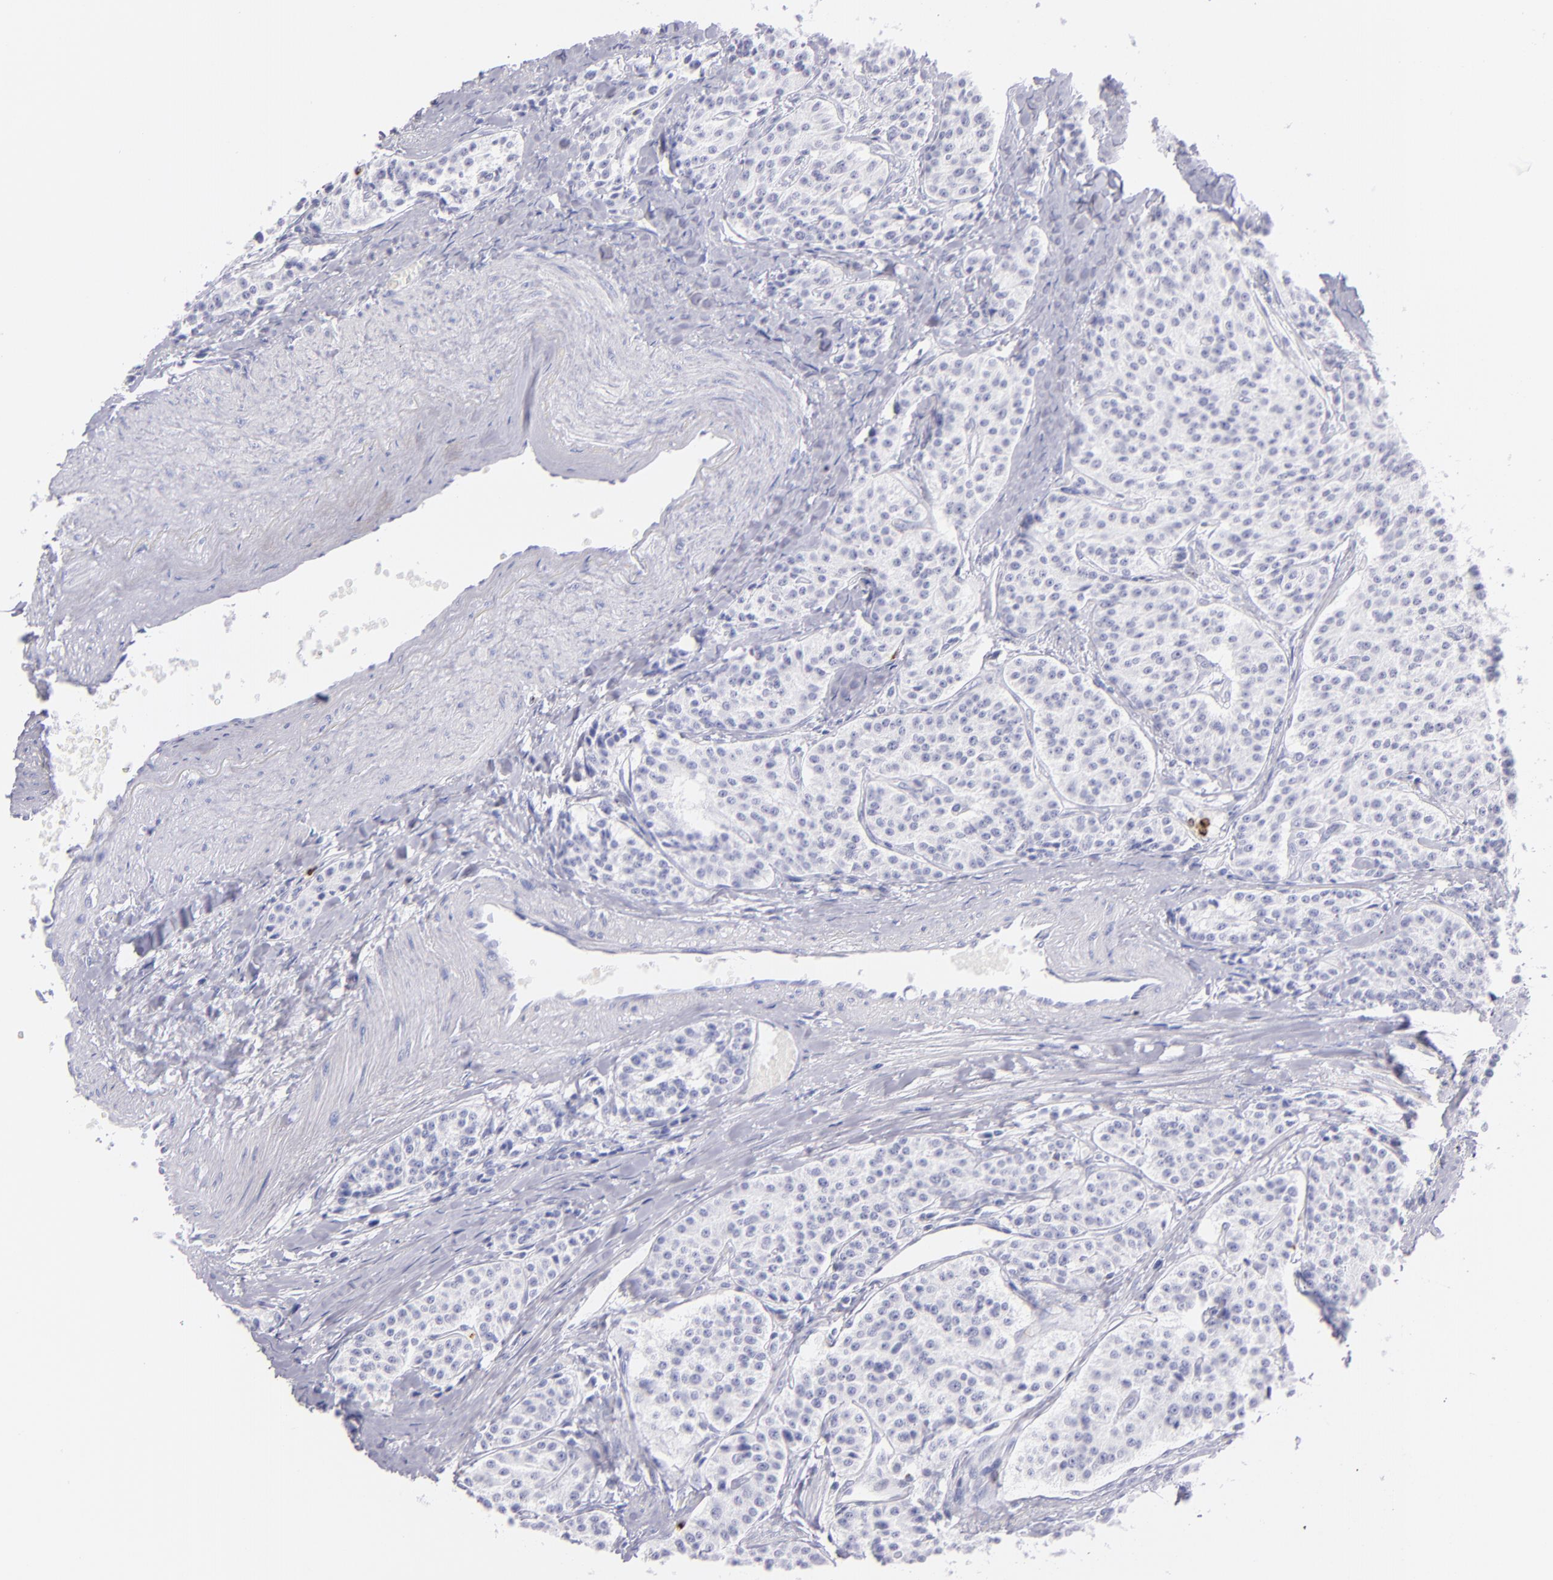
{"staining": {"intensity": "negative", "quantity": "none", "location": "none"}, "tissue": "carcinoid", "cell_type": "Tumor cells", "image_type": "cancer", "snomed": [{"axis": "morphology", "description": "Carcinoid, malignant, NOS"}, {"axis": "topography", "description": "Stomach"}], "caption": "An immunohistochemistry (IHC) micrograph of carcinoid is shown. There is no staining in tumor cells of carcinoid.", "gene": "PRF1", "patient": {"sex": "female", "age": 76}}